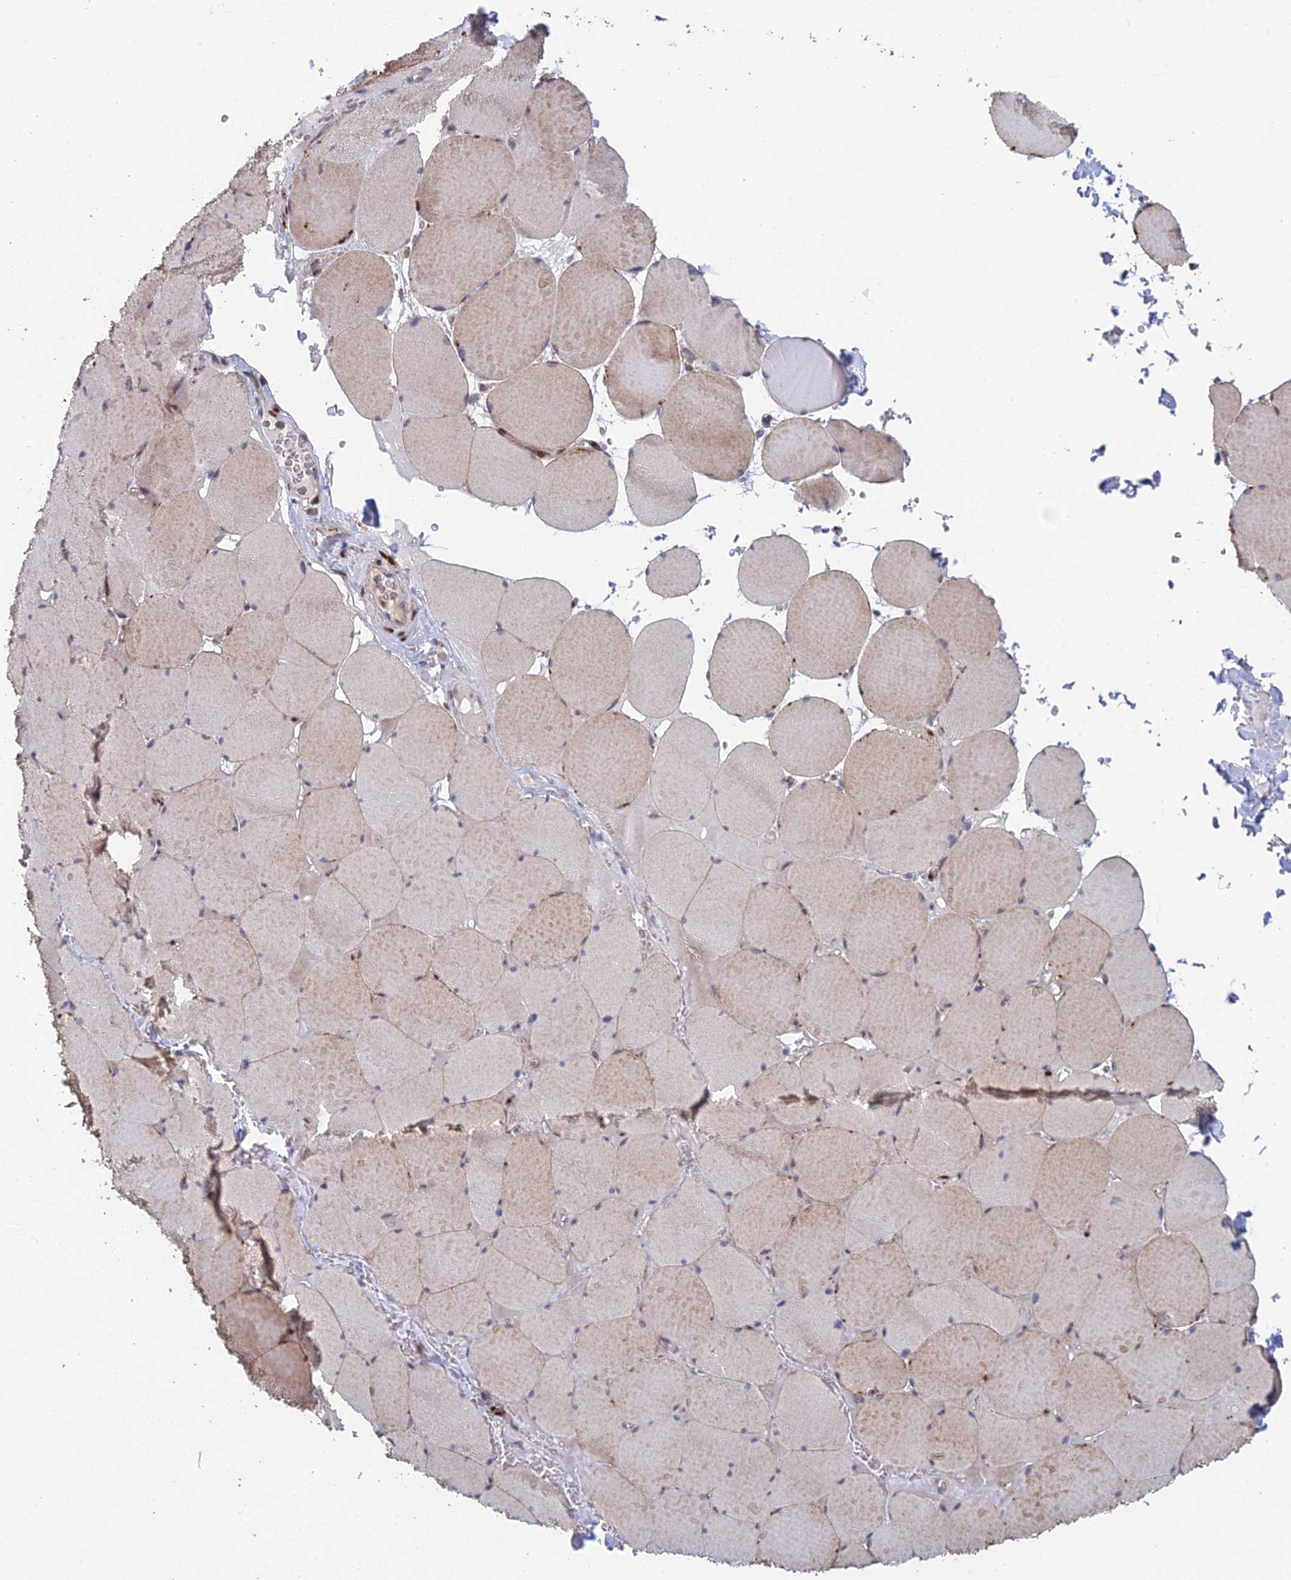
{"staining": {"intensity": "weak", "quantity": "25%-75%", "location": "cytoplasmic/membranous"}, "tissue": "skeletal muscle", "cell_type": "Myocytes", "image_type": "normal", "snomed": [{"axis": "morphology", "description": "Normal tissue, NOS"}, {"axis": "topography", "description": "Skeletal muscle"}, {"axis": "topography", "description": "Head-Neck"}], "caption": "Immunohistochemistry photomicrograph of unremarkable human skeletal muscle stained for a protein (brown), which shows low levels of weak cytoplasmic/membranous positivity in approximately 25%-75% of myocytes.", "gene": "FOXS1", "patient": {"sex": "male", "age": 66}}